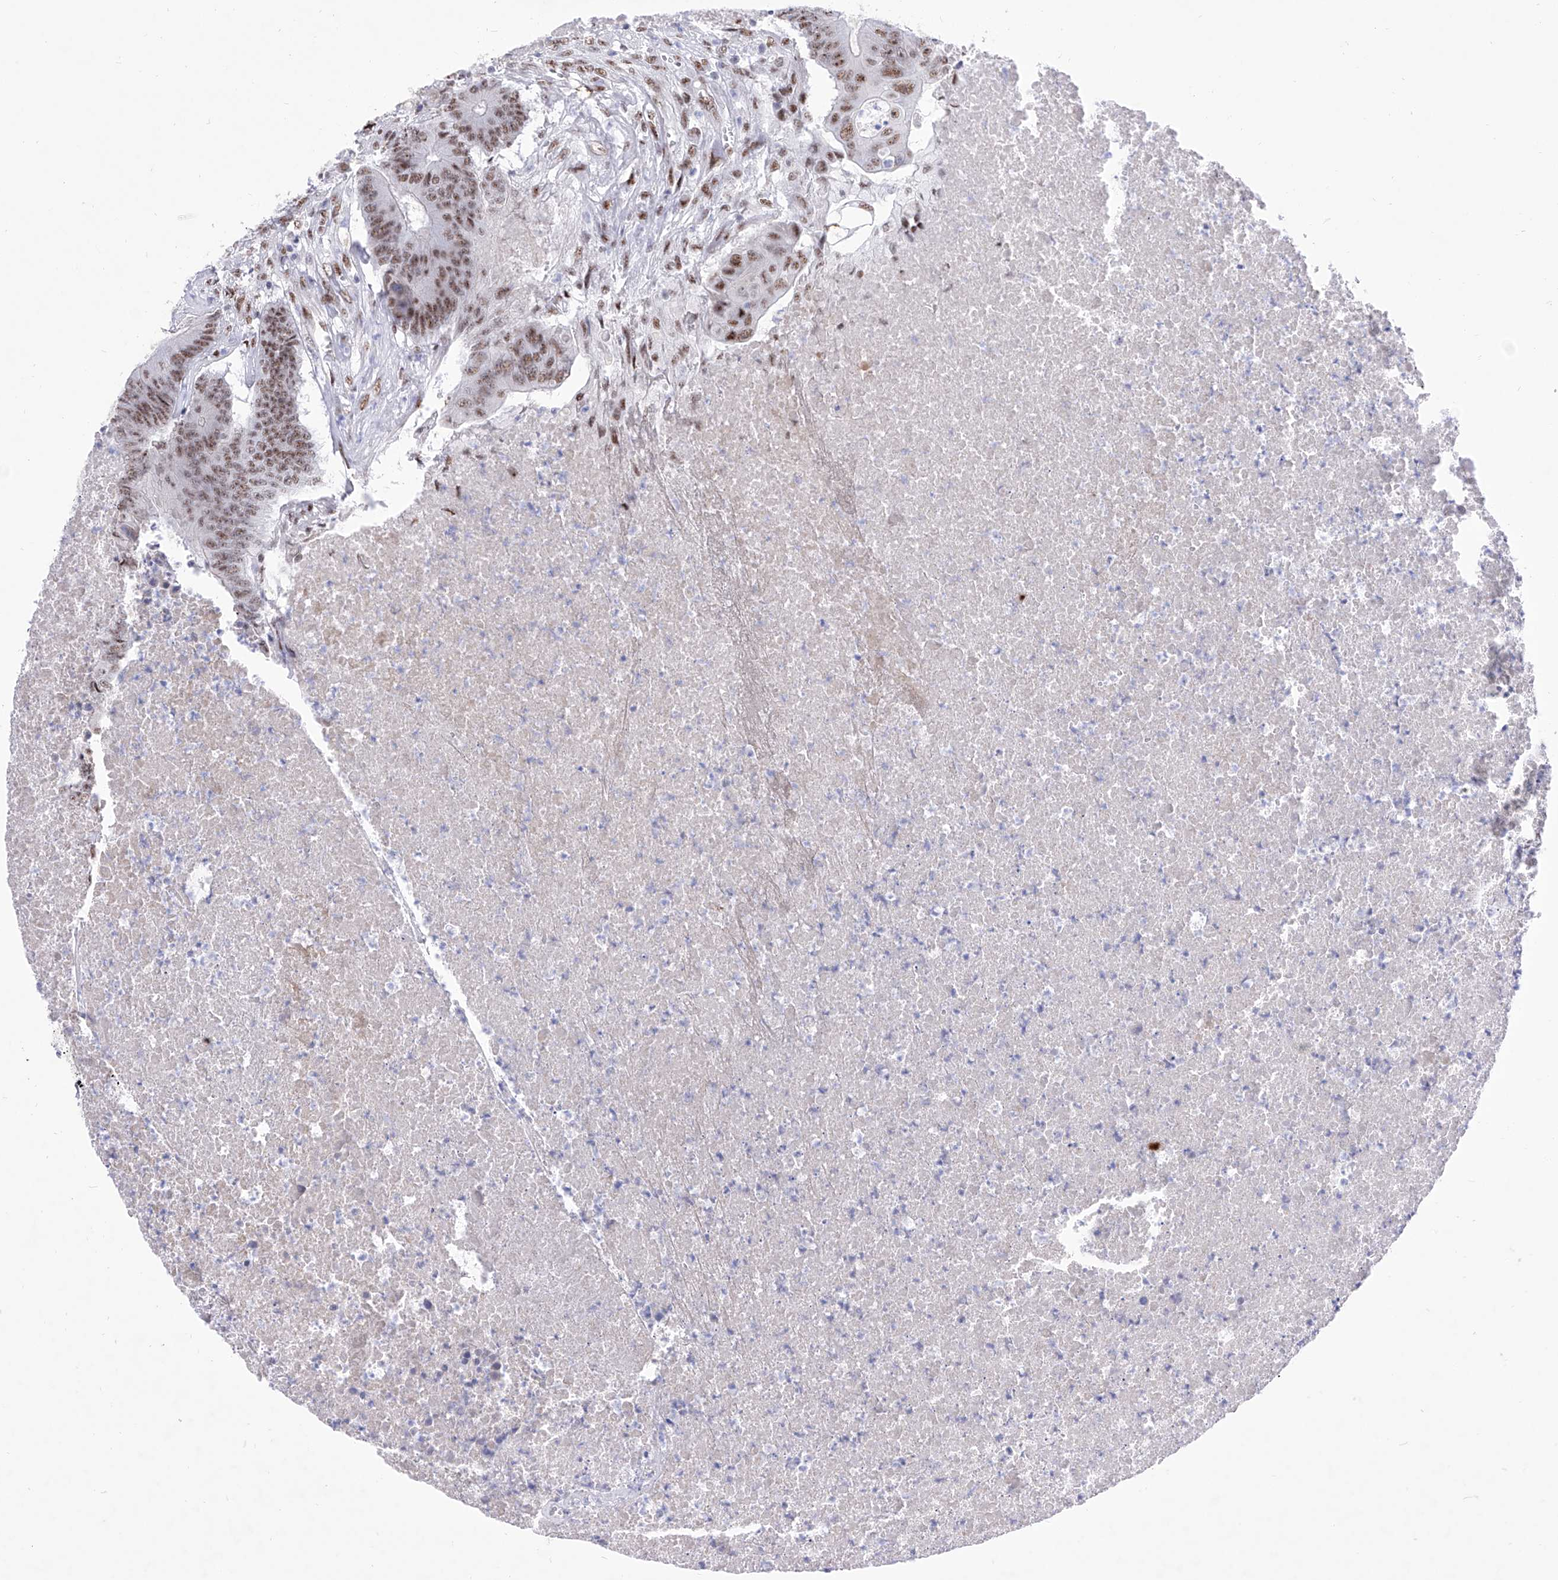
{"staining": {"intensity": "moderate", "quantity": ">75%", "location": "nuclear"}, "tissue": "colorectal cancer", "cell_type": "Tumor cells", "image_type": "cancer", "snomed": [{"axis": "morphology", "description": "Adenocarcinoma, NOS"}, {"axis": "topography", "description": "Colon"}], "caption": "A histopathology image showing moderate nuclear staining in about >75% of tumor cells in colorectal adenocarcinoma, as visualized by brown immunohistochemical staining.", "gene": "ATN1", "patient": {"sex": "male", "age": 87}}